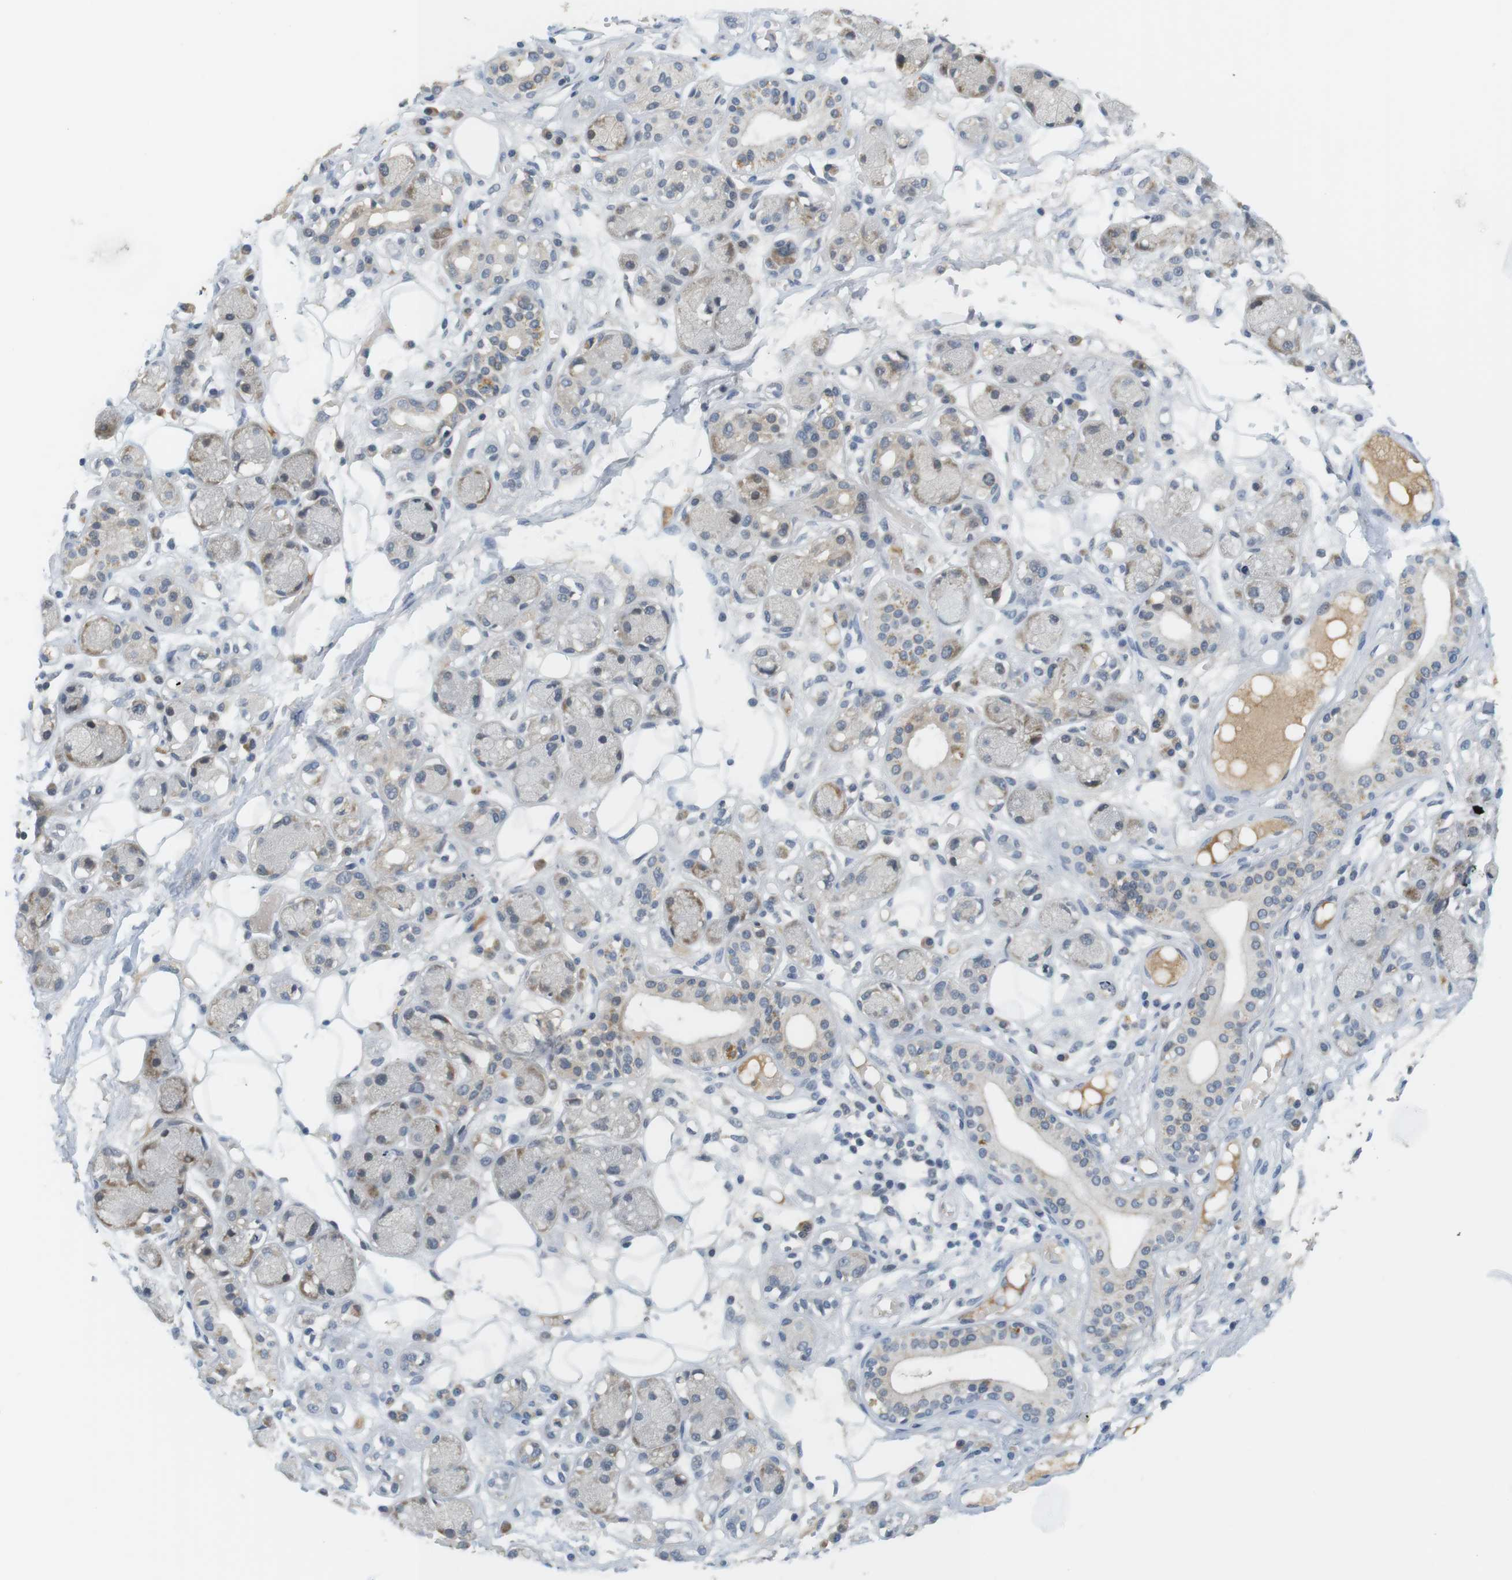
{"staining": {"intensity": "negative", "quantity": "none", "location": "none"}, "tissue": "adipose tissue", "cell_type": "Adipocytes", "image_type": "normal", "snomed": [{"axis": "morphology", "description": "Normal tissue, NOS"}, {"axis": "morphology", "description": "Inflammation, NOS"}, {"axis": "topography", "description": "Vascular tissue"}, {"axis": "topography", "description": "Salivary gland"}], "caption": "An immunohistochemistry image of unremarkable adipose tissue is shown. There is no staining in adipocytes of adipose tissue. The staining was performed using DAB to visualize the protein expression in brown, while the nuclei were stained in blue with hematoxylin (Magnification: 20x).", "gene": "WNT7A", "patient": {"sex": "female", "age": 75}}